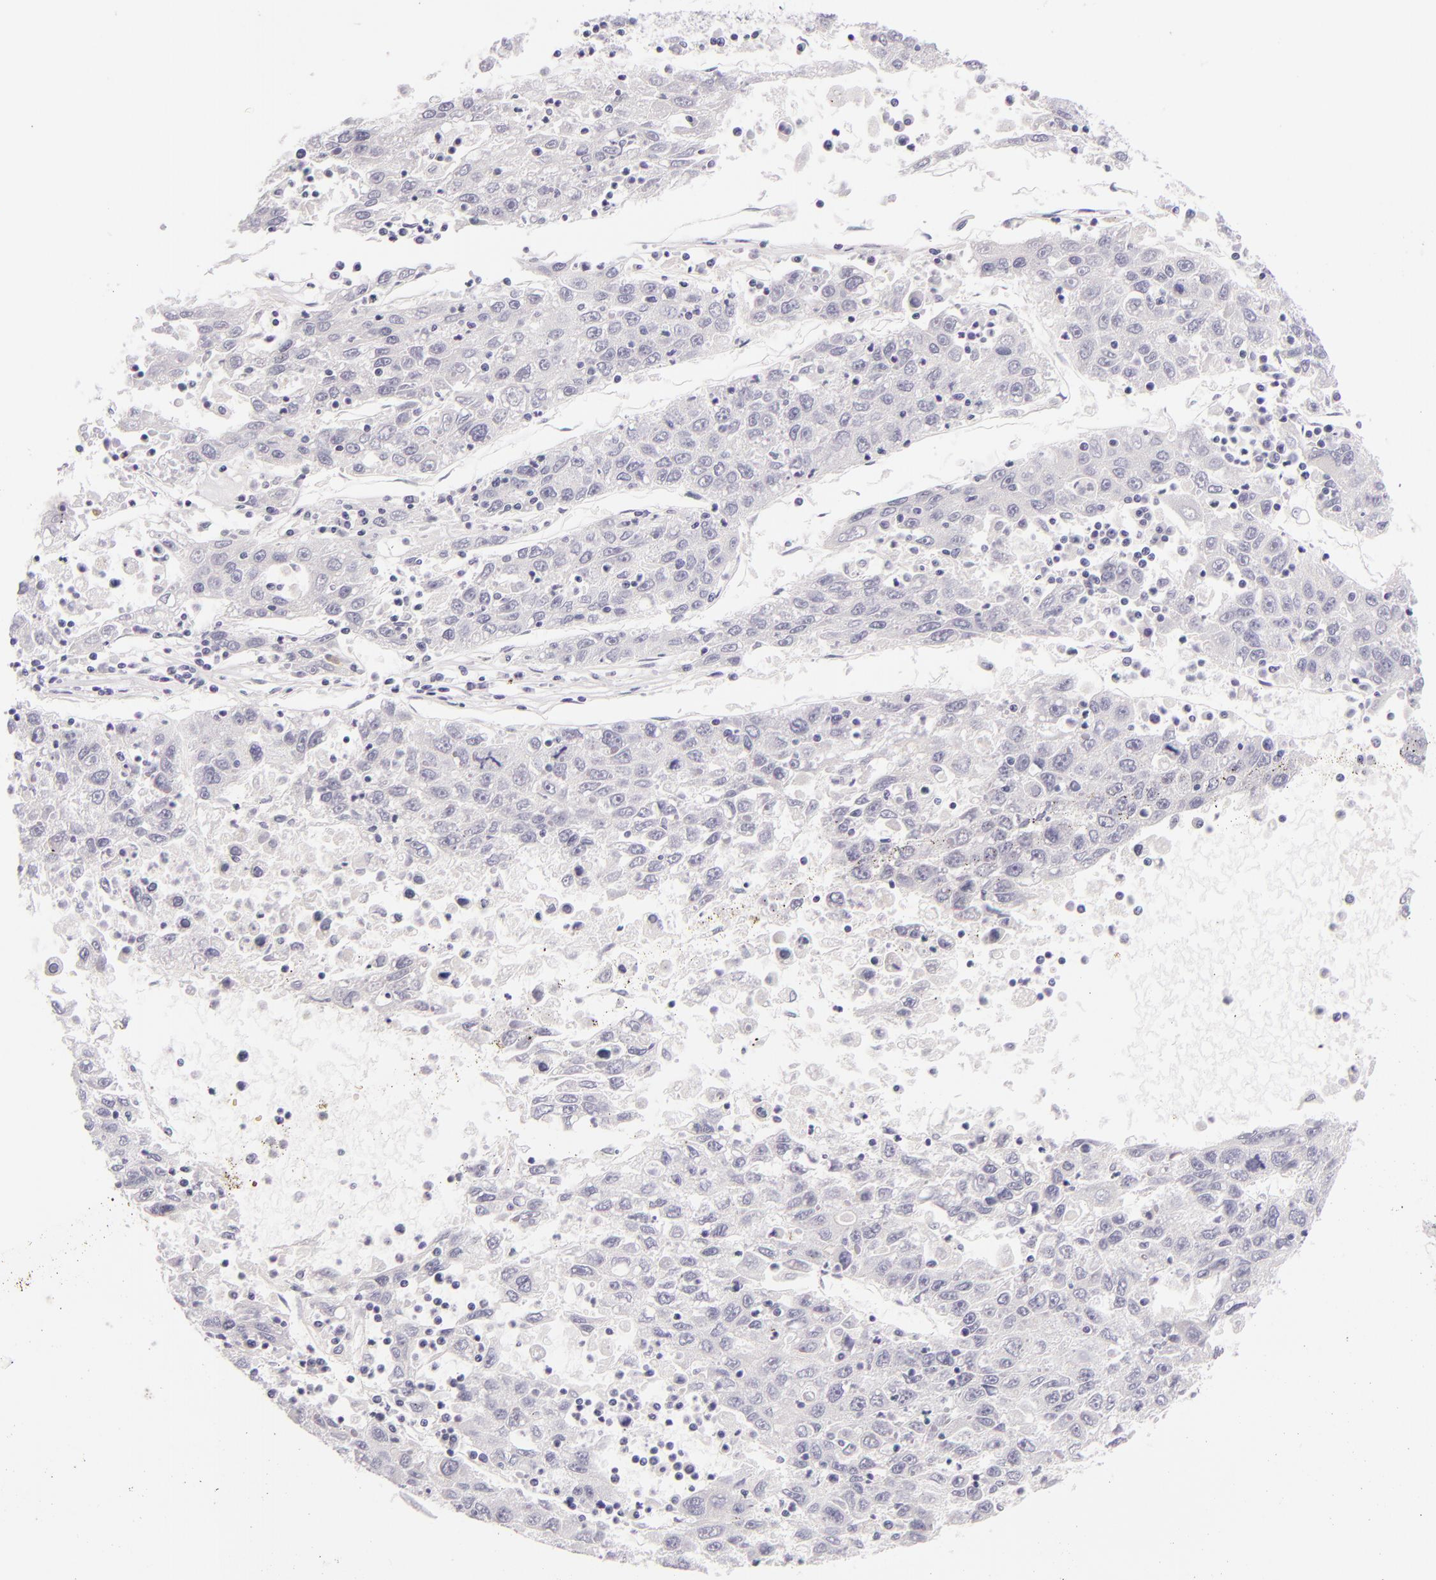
{"staining": {"intensity": "negative", "quantity": "none", "location": "none"}, "tissue": "liver cancer", "cell_type": "Tumor cells", "image_type": "cancer", "snomed": [{"axis": "morphology", "description": "Carcinoma, Hepatocellular, NOS"}, {"axis": "topography", "description": "Liver"}], "caption": "DAB immunohistochemical staining of liver cancer displays no significant staining in tumor cells.", "gene": "INA", "patient": {"sex": "male", "age": 49}}